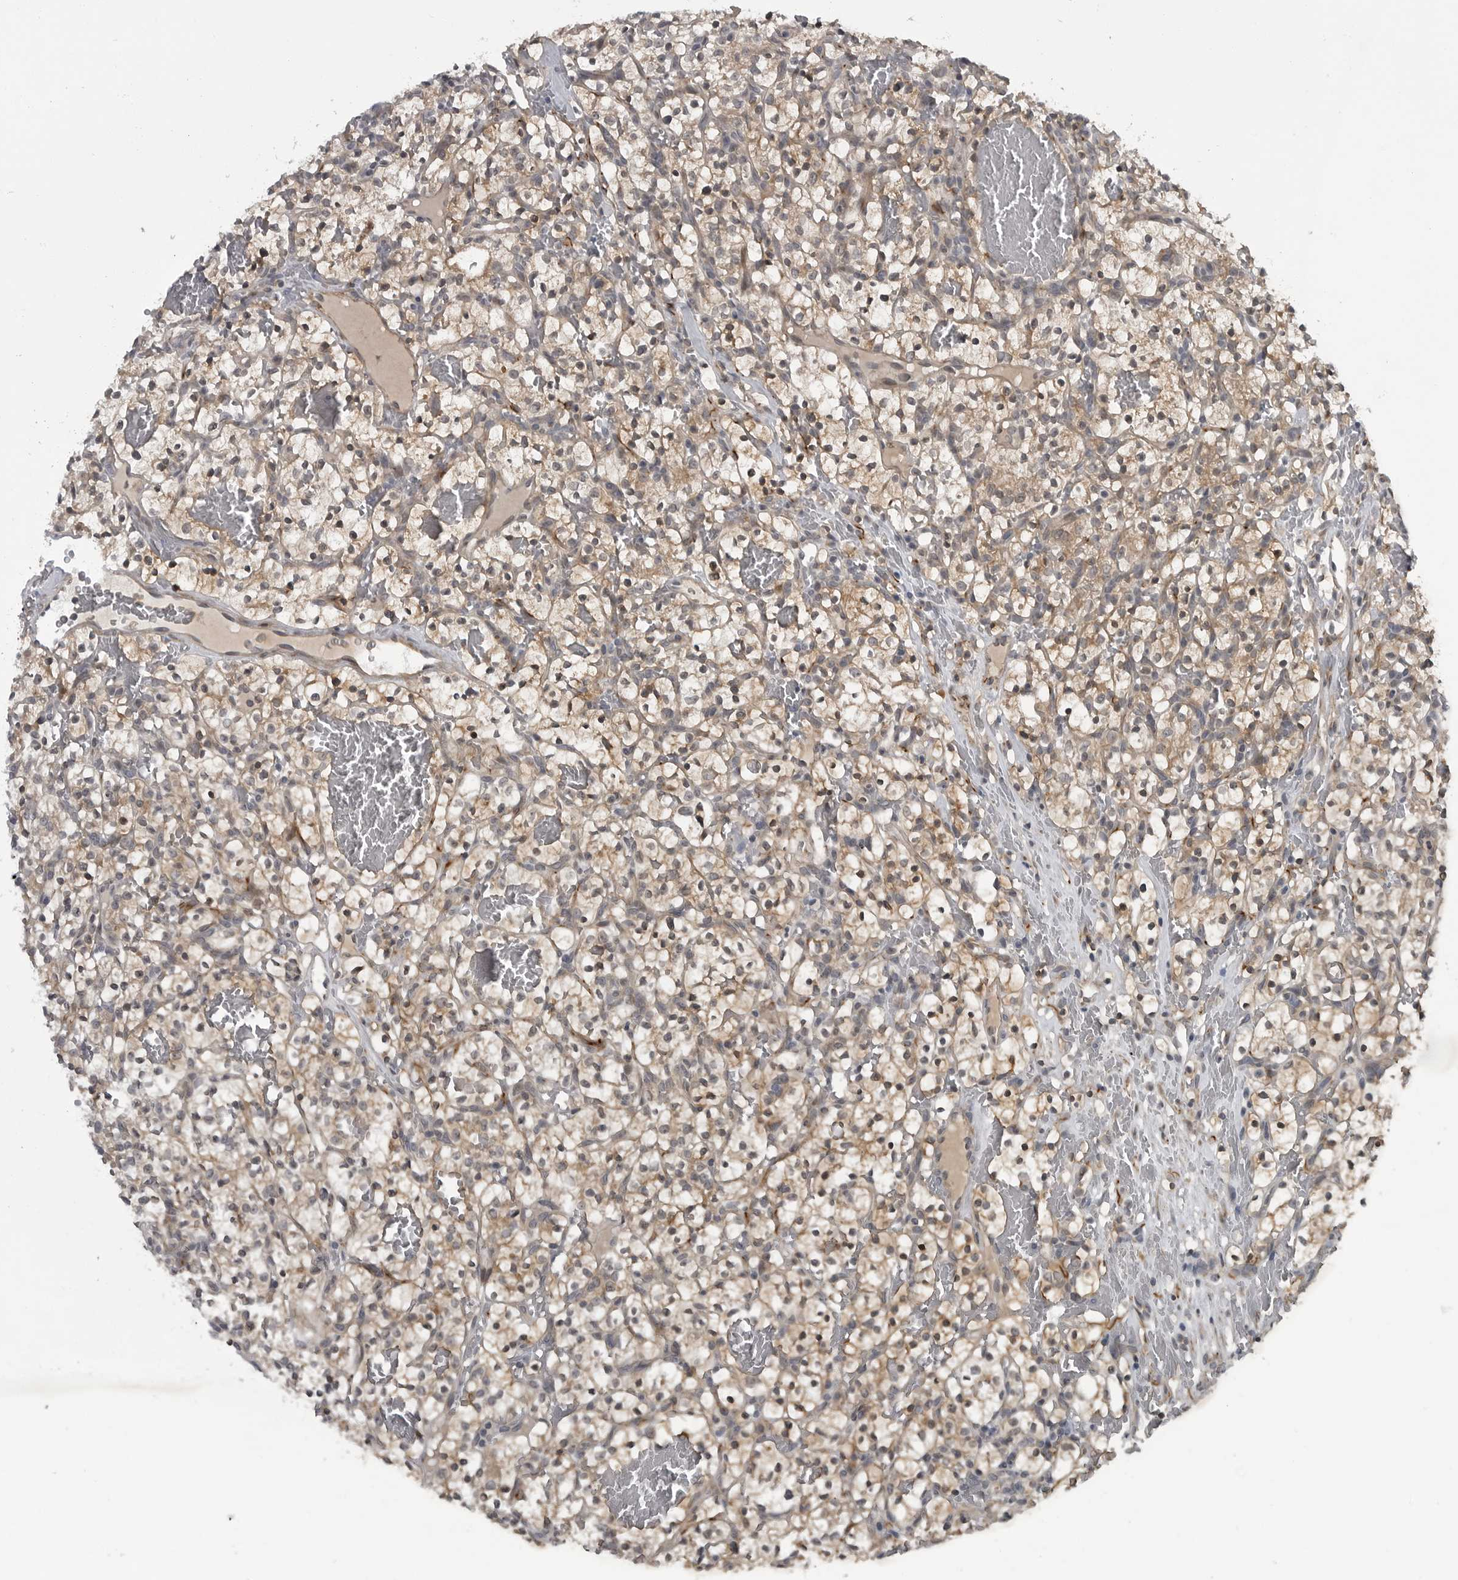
{"staining": {"intensity": "weak", "quantity": ">75%", "location": "cytoplasmic/membranous"}, "tissue": "renal cancer", "cell_type": "Tumor cells", "image_type": "cancer", "snomed": [{"axis": "morphology", "description": "Adenocarcinoma, NOS"}, {"axis": "topography", "description": "Kidney"}], "caption": "Weak cytoplasmic/membranous expression for a protein is identified in approximately >75% of tumor cells of adenocarcinoma (renal) using immunohistochemistry (IHC).", "gene": "FAAP100", "patient": {"sex": "female", "age": 57}}